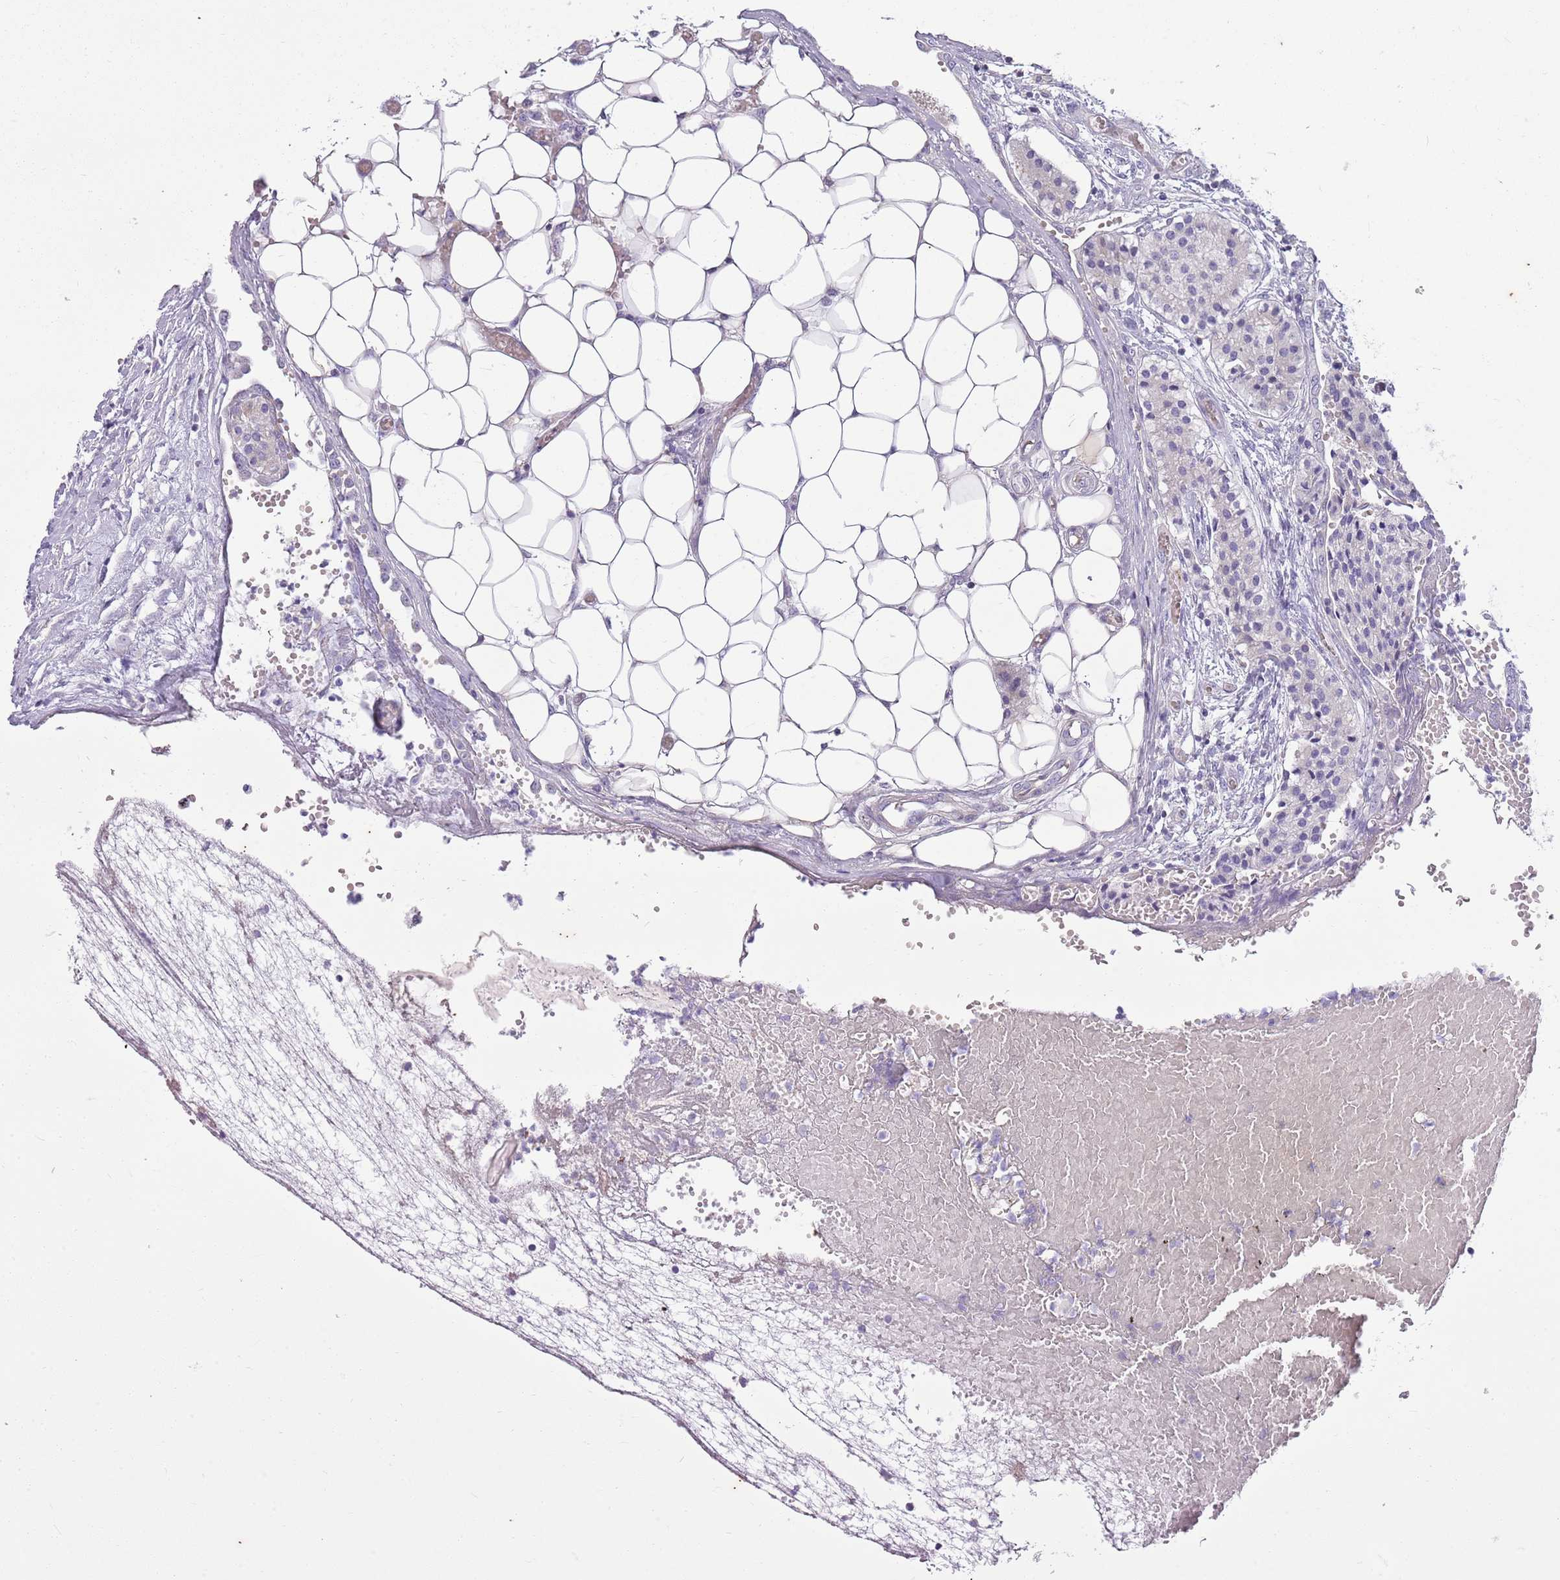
{"staining": {"intensity": "negative", "quantity": "none", "location": "none"}, "tissue": "carcinoid", "cell_type": "Tumor cells", "image_type": "cancer", "snomed": [{"axis": "morphology", "description": "Carcinoid, malignant, NOS"}, {"axis": "topography", "description": "Colon"}], "caption": "Protein analysis of carcinoid (malignant) reveals no significant positivity in tumor cells. (DAB immunohistochemistry visualized using brightfield microscopy, high magnification).", "gene": "CNPPD1", "patient": {"sex": "female", "age": 52}}